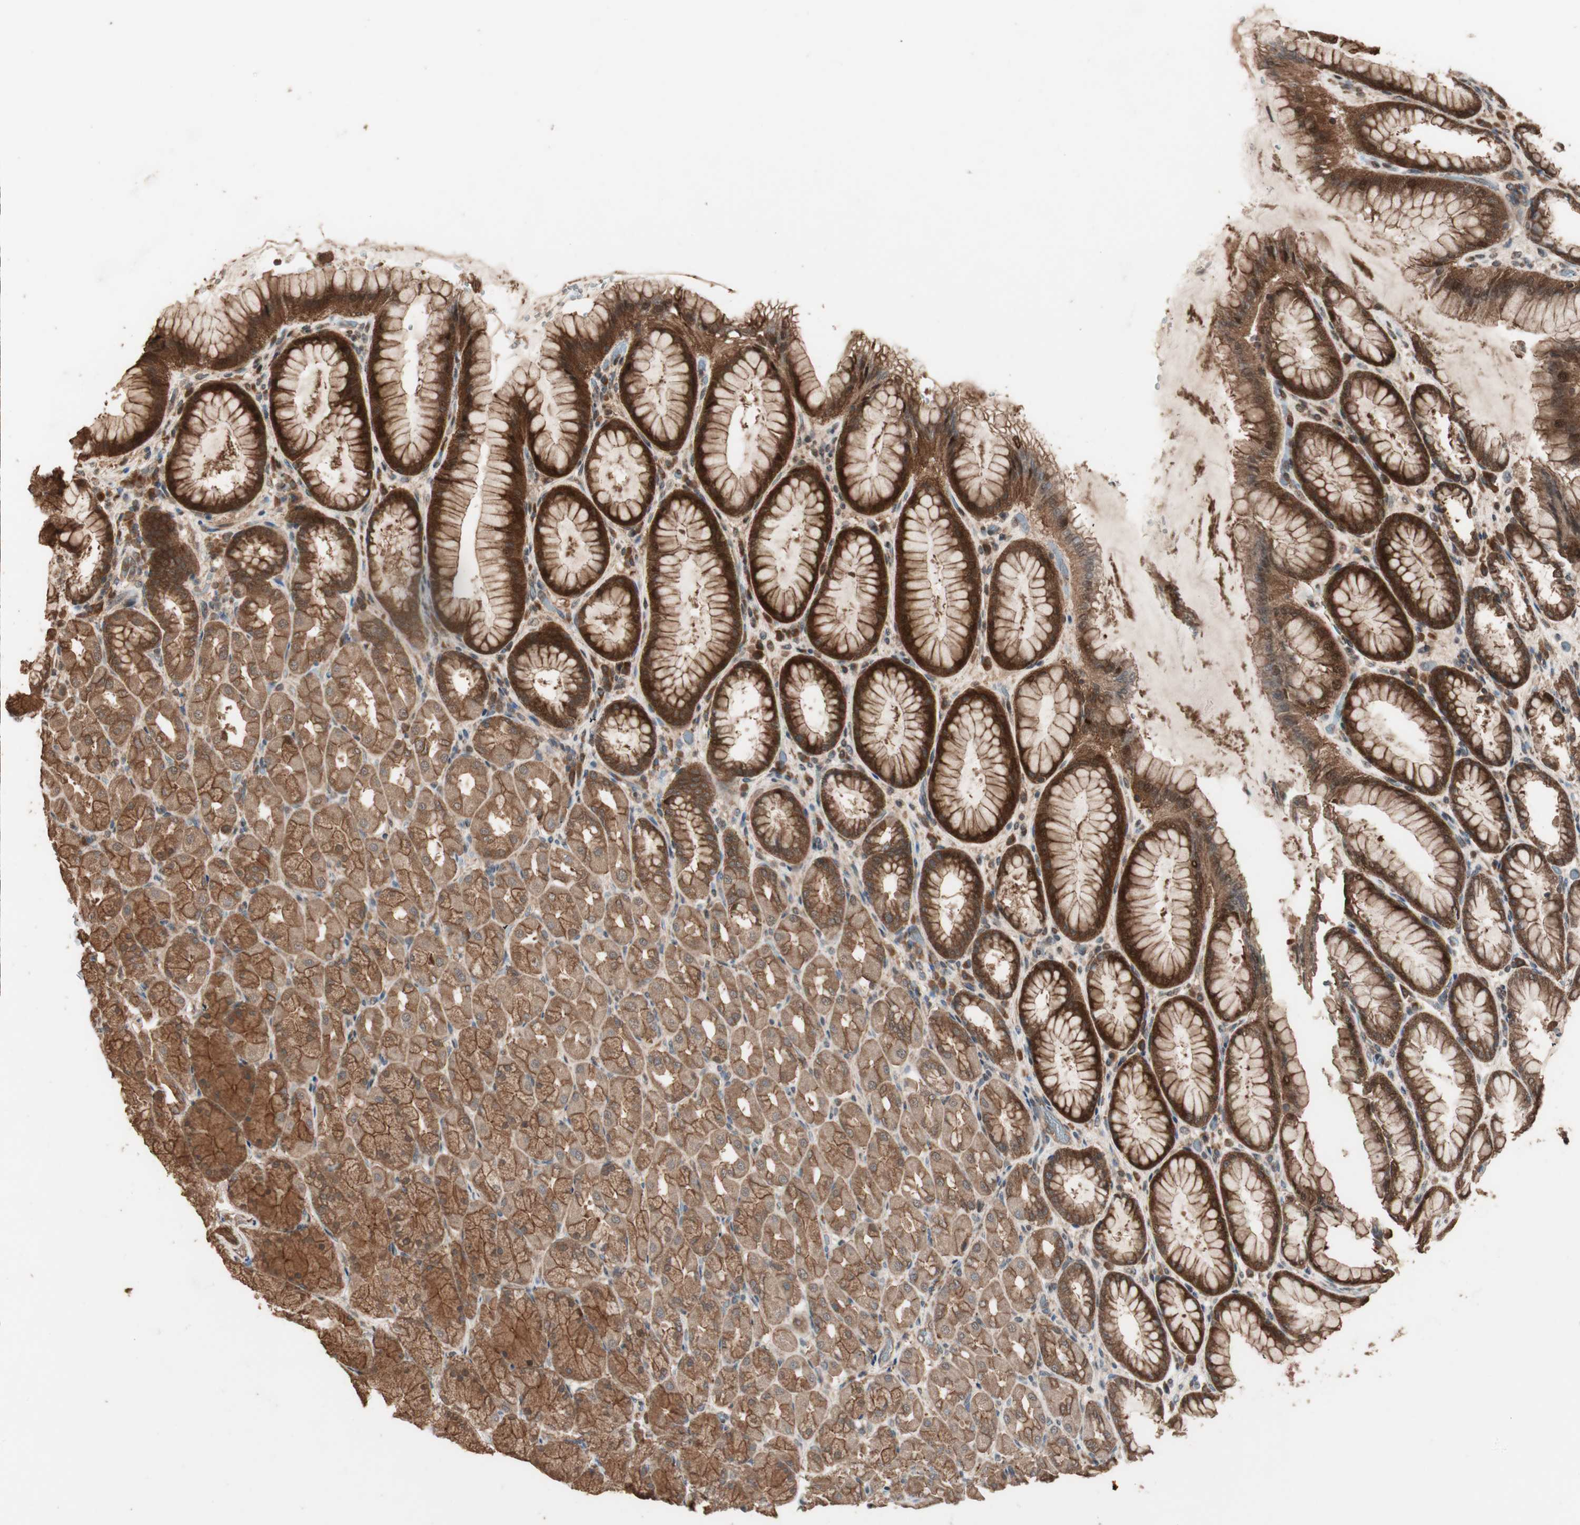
{"staining": {"intensity": "strong", "quantity": ">75%", "location": "cytoplasmic/membranous"}, "tissue": "stomach", "cell_type": "Glandular cells", "image_type": "normal", "snomed": [{"axis": "morphology", "description": "Normal tissue, NOS"}, {"axis": "topography", "description": "Stomach, upper"}], "caption": "Stomach stained with a brown dye exhibits strong cytoplasmic/membranous positive staining in about >75% of glandular cells.", "gene": "USP20", "patient": {"sex": "female", "age": 56}}